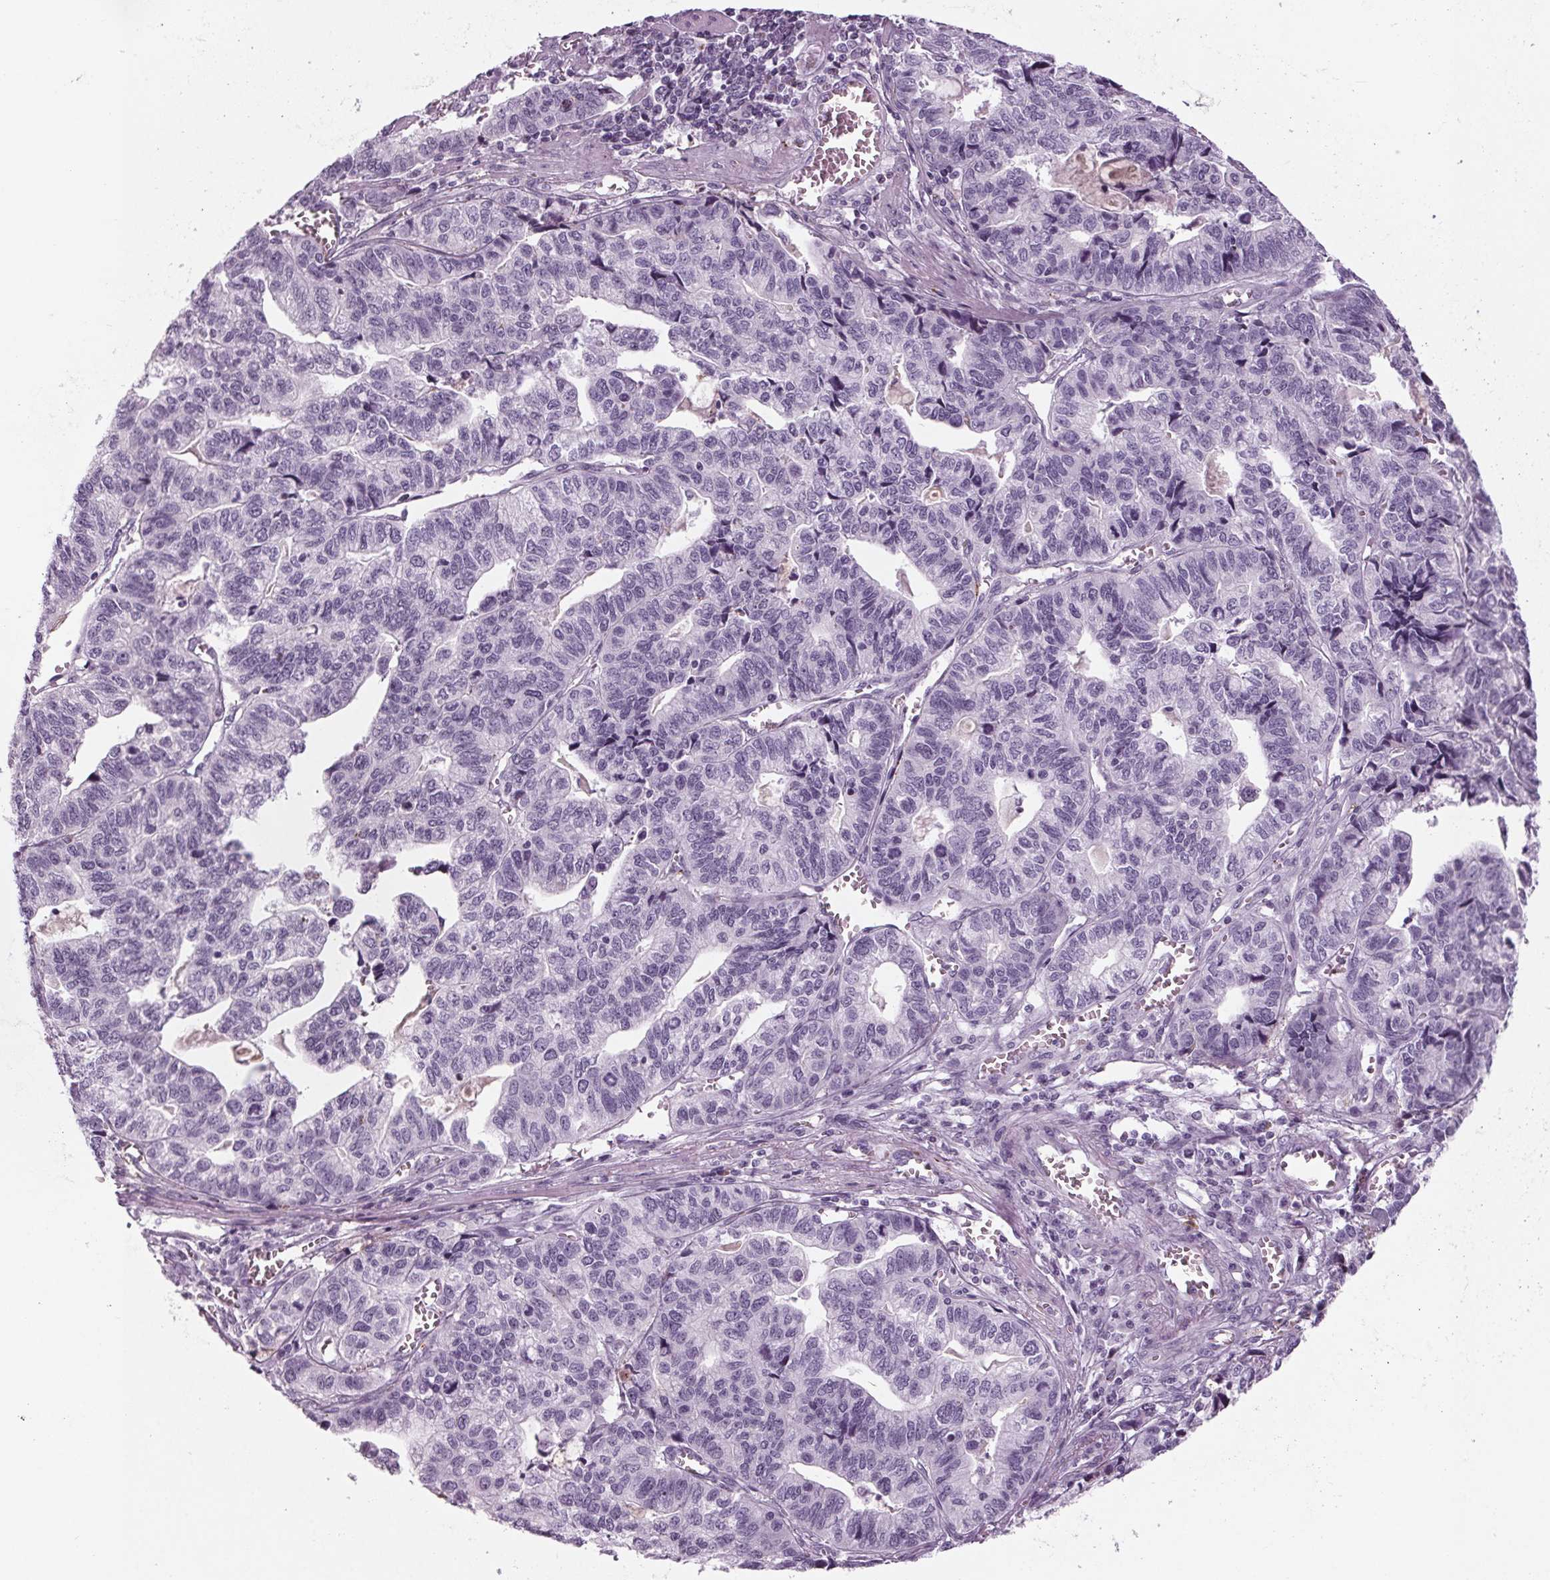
{"staining": {"intensity": "negative", "quantity": "none", "location": "none"}, "tissue": "stomach cancer", "cell_type": "Tumor cells", "image_type": "cancer", "snomed": [{"axis": "morphology", "description": "Adenocarcinoma, NOS"}, {"axis": "topography", "description": "Stomach, upper"}], "caption": "A photomicrograph of human stomach cancer (adenocarcinoma) is negative for staining in tumor cells.", "gene": "CYP3A43", "patient": {"sex": "female", "age": 67}}